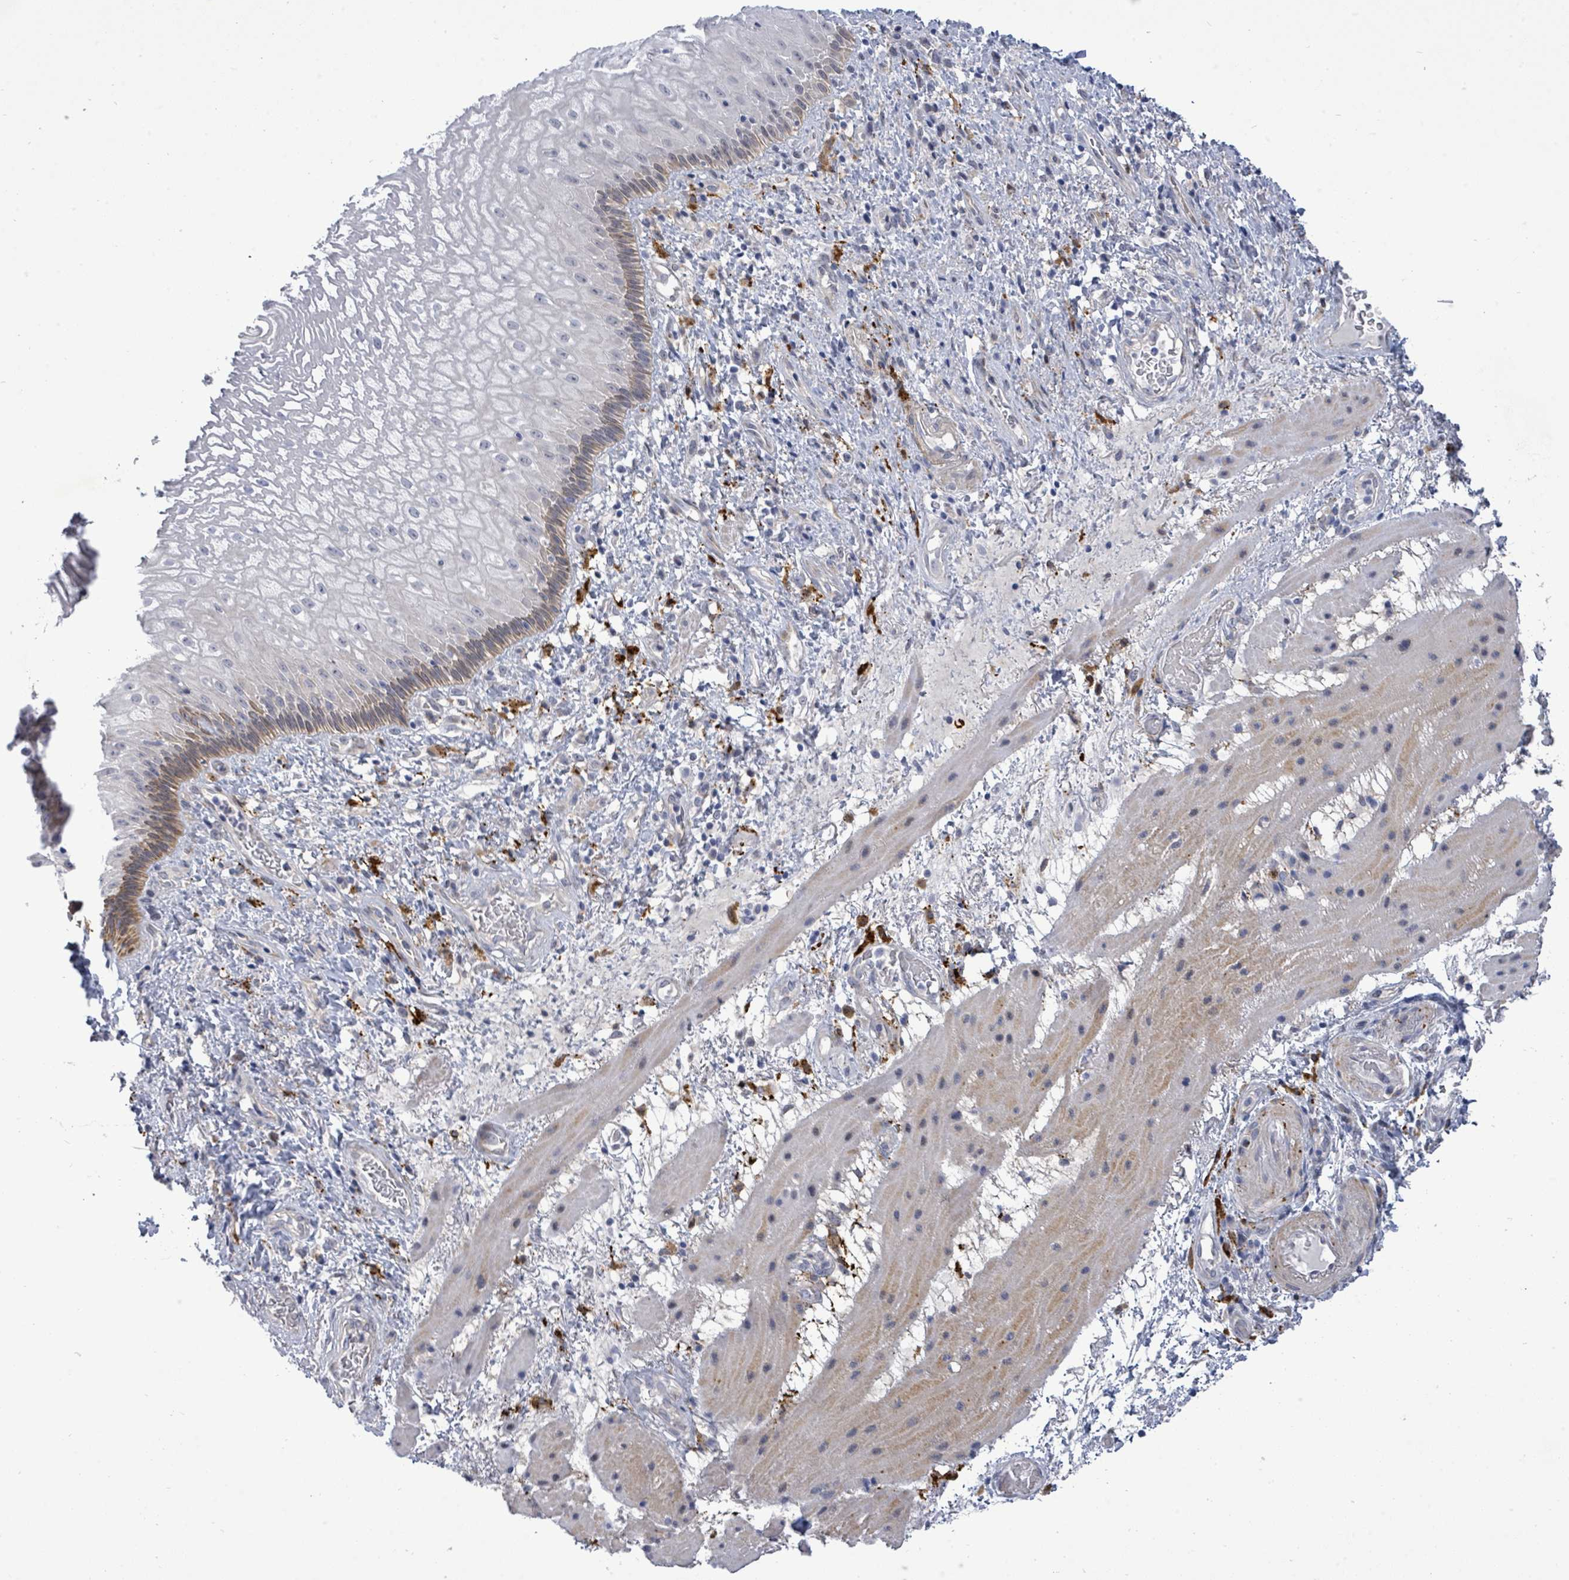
{"staining": {"intensity": "weak", "quantity": "<25%", "location": "cytoplasmic/membranous"}, "tissue": "esophagus", "cell_type": "Squamous epithelial cells", "image_type": "normal", "snomed": [{"axis": "morphology", "description": "Normal tissue, NOS"}, {"axis": "topography", "description": "Esophagus"}], "caption": "IHC of unremarkable esophagus displays no positivity in squamous epithelial cells.", "gene": "CT45A10", "patient": {"sex": "female", "age": 75}}